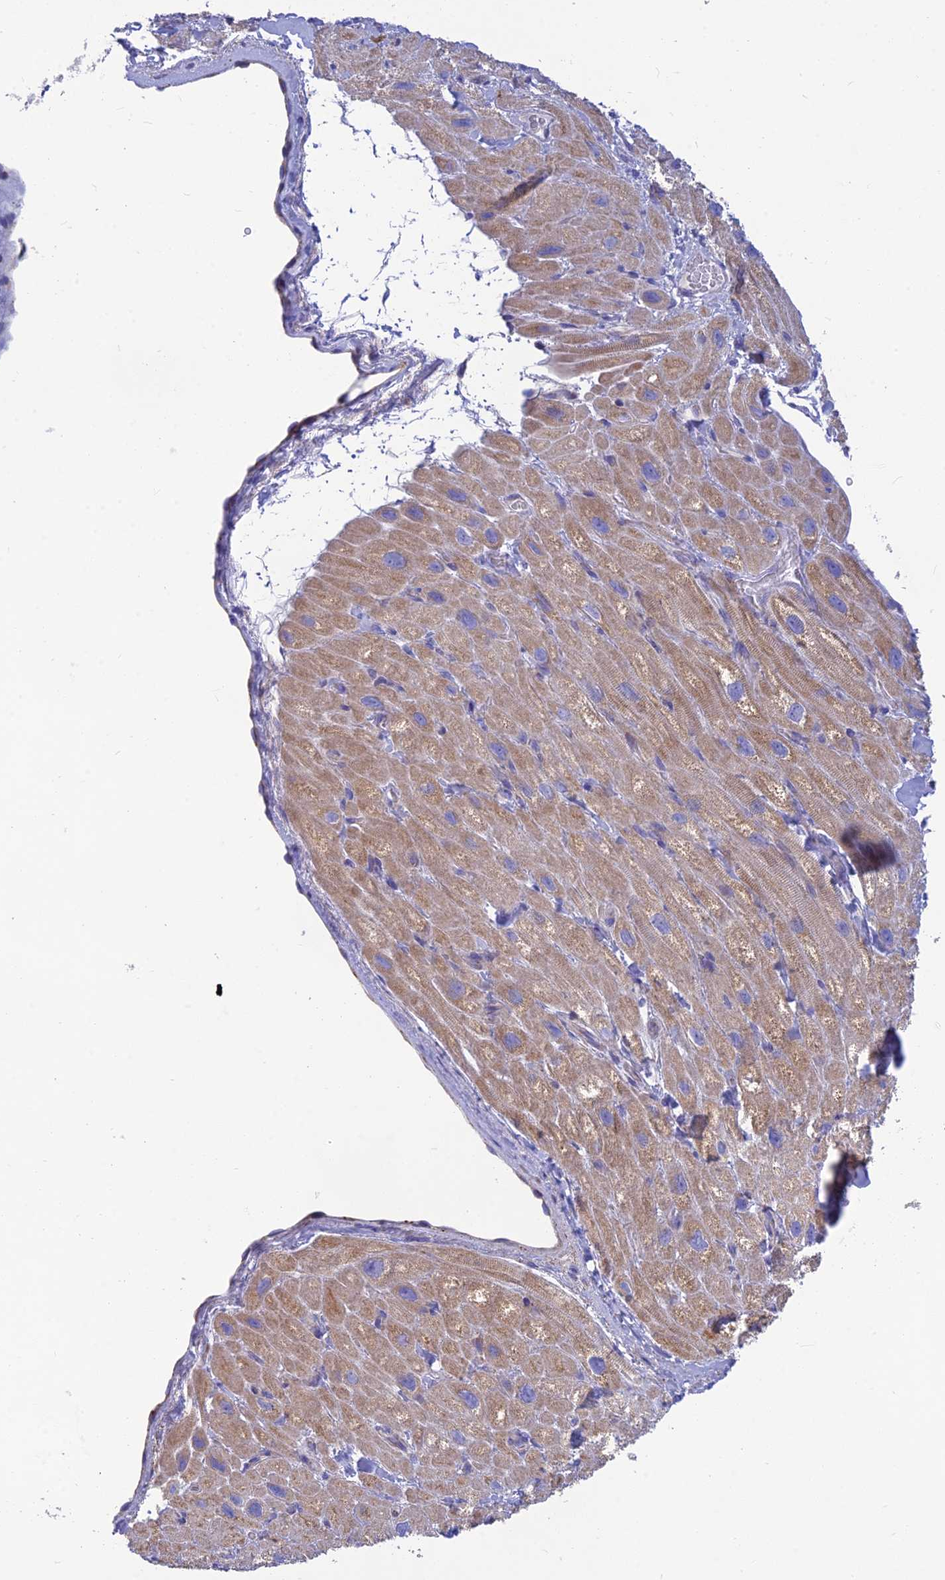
{"staining": {"intensity": "weak", "quantity": "25%-75%", "location": "cytoplasmic/membranous"}, "tissue": "heart muscle", "cell_type": "Cardiomyocytes", "image_type": "normal", "snomed": [{"axis": "morphology", "description": "Normal tissue, NOS"}, {"axis": "topography", "description": "Heart"}], "caption": "Protein analysis of unremarkable heart muscle demonstrates weak cytoplasmic/membranous expression in approximately 25%-75% of cardiomyocytes.", "gene": "TMEM30B", "patient": {"sex": "male", "age": 65}}